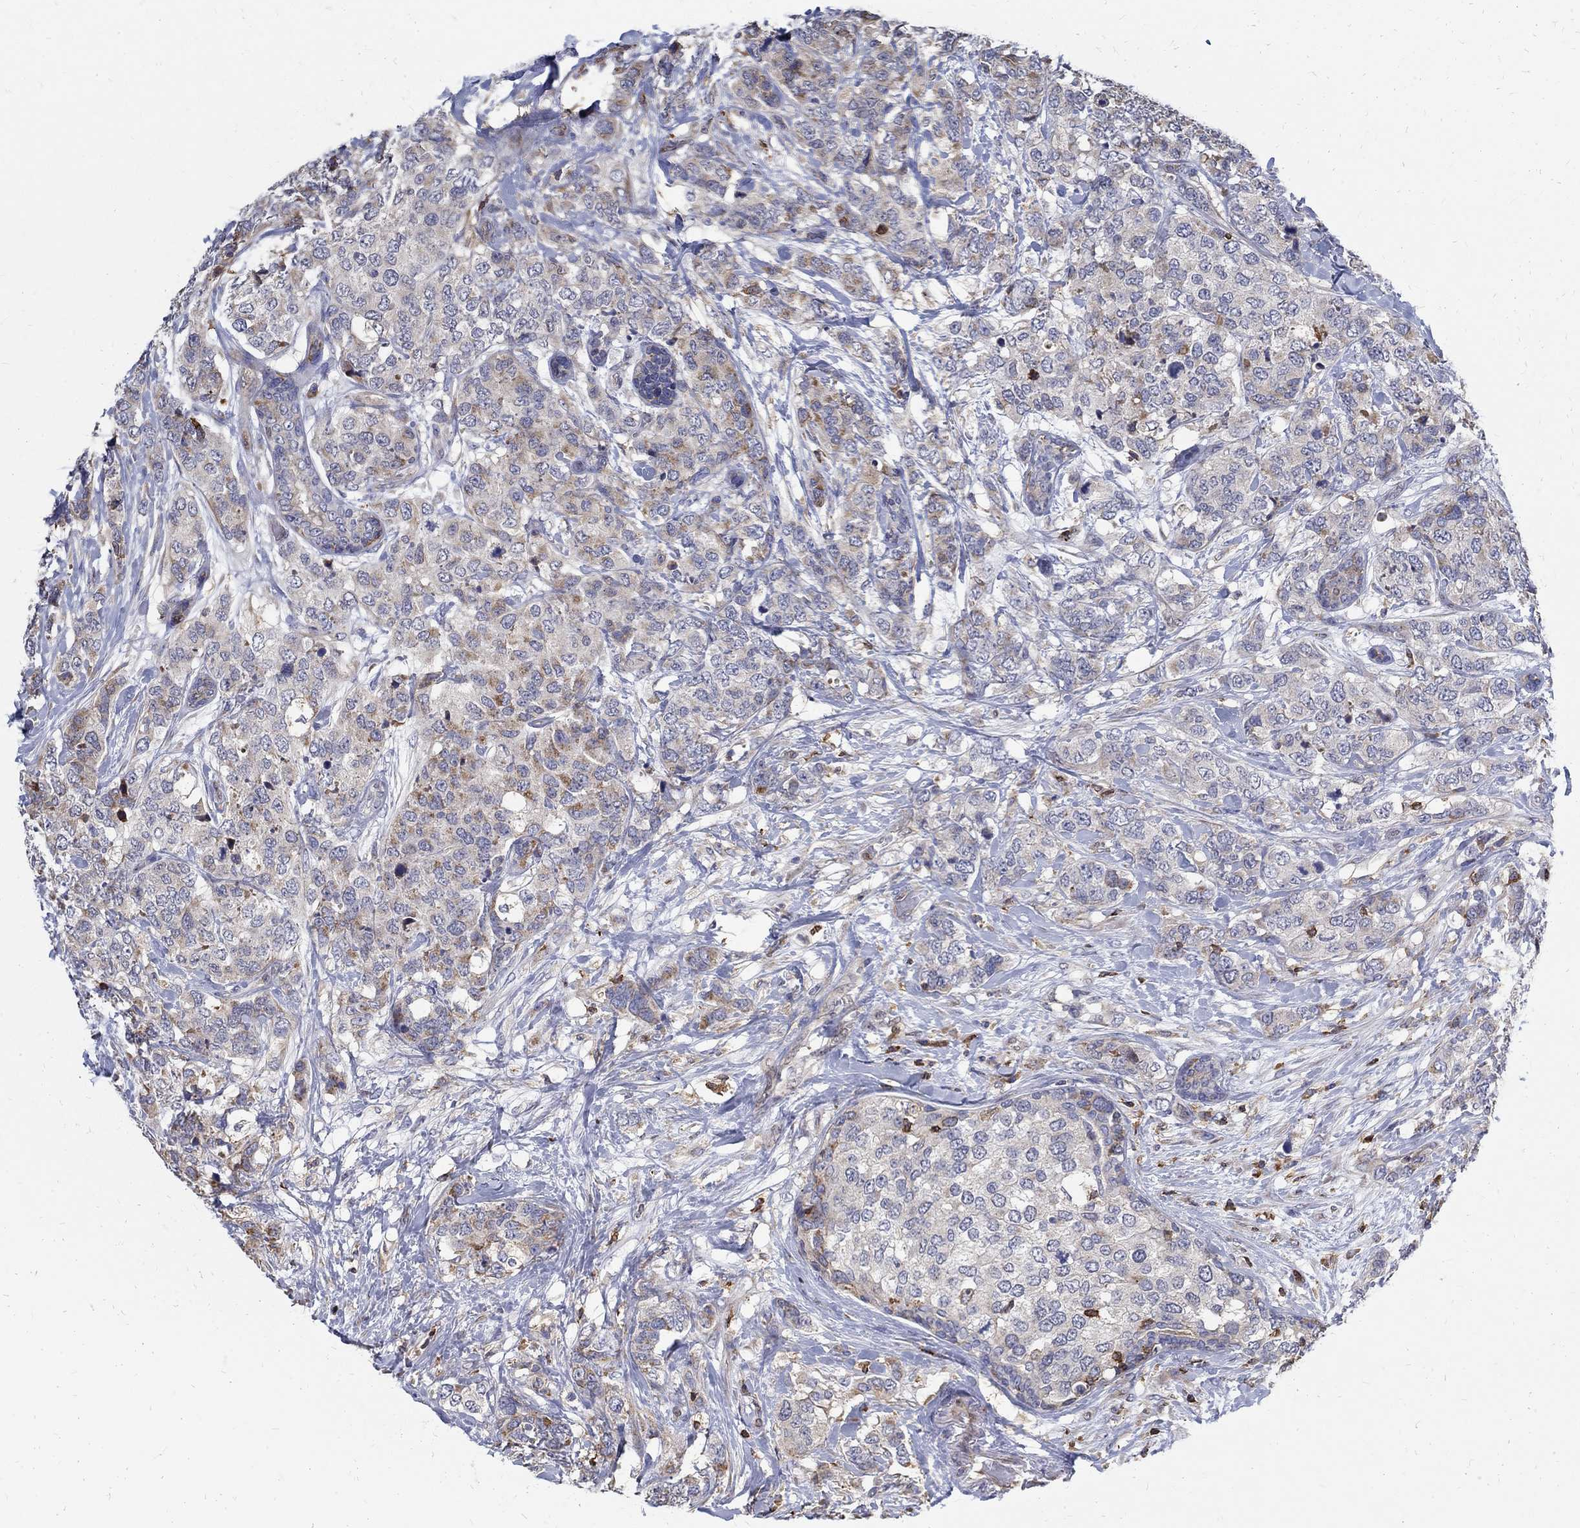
{"staining": {"intensity": "moderate", "quantity": "<25%", "location": "cytoplasmic/membranous"}, "tissue": "breast cancer", "cell_type": "Tumor cells", "image_type": "cancer", "snomed": [{"axis": "morphology", "description": "Lobular carcinoma"}, {"axis": "topography", "description": "Breast"}], "caption": "Immunohistochemical staining of breast cancer shows low levels of moderate cytoplasmic/membranous positivity in about <25% of tumor cells.", "gene": "AGAP2", "patient": {"sex": "female", "age": 59}}